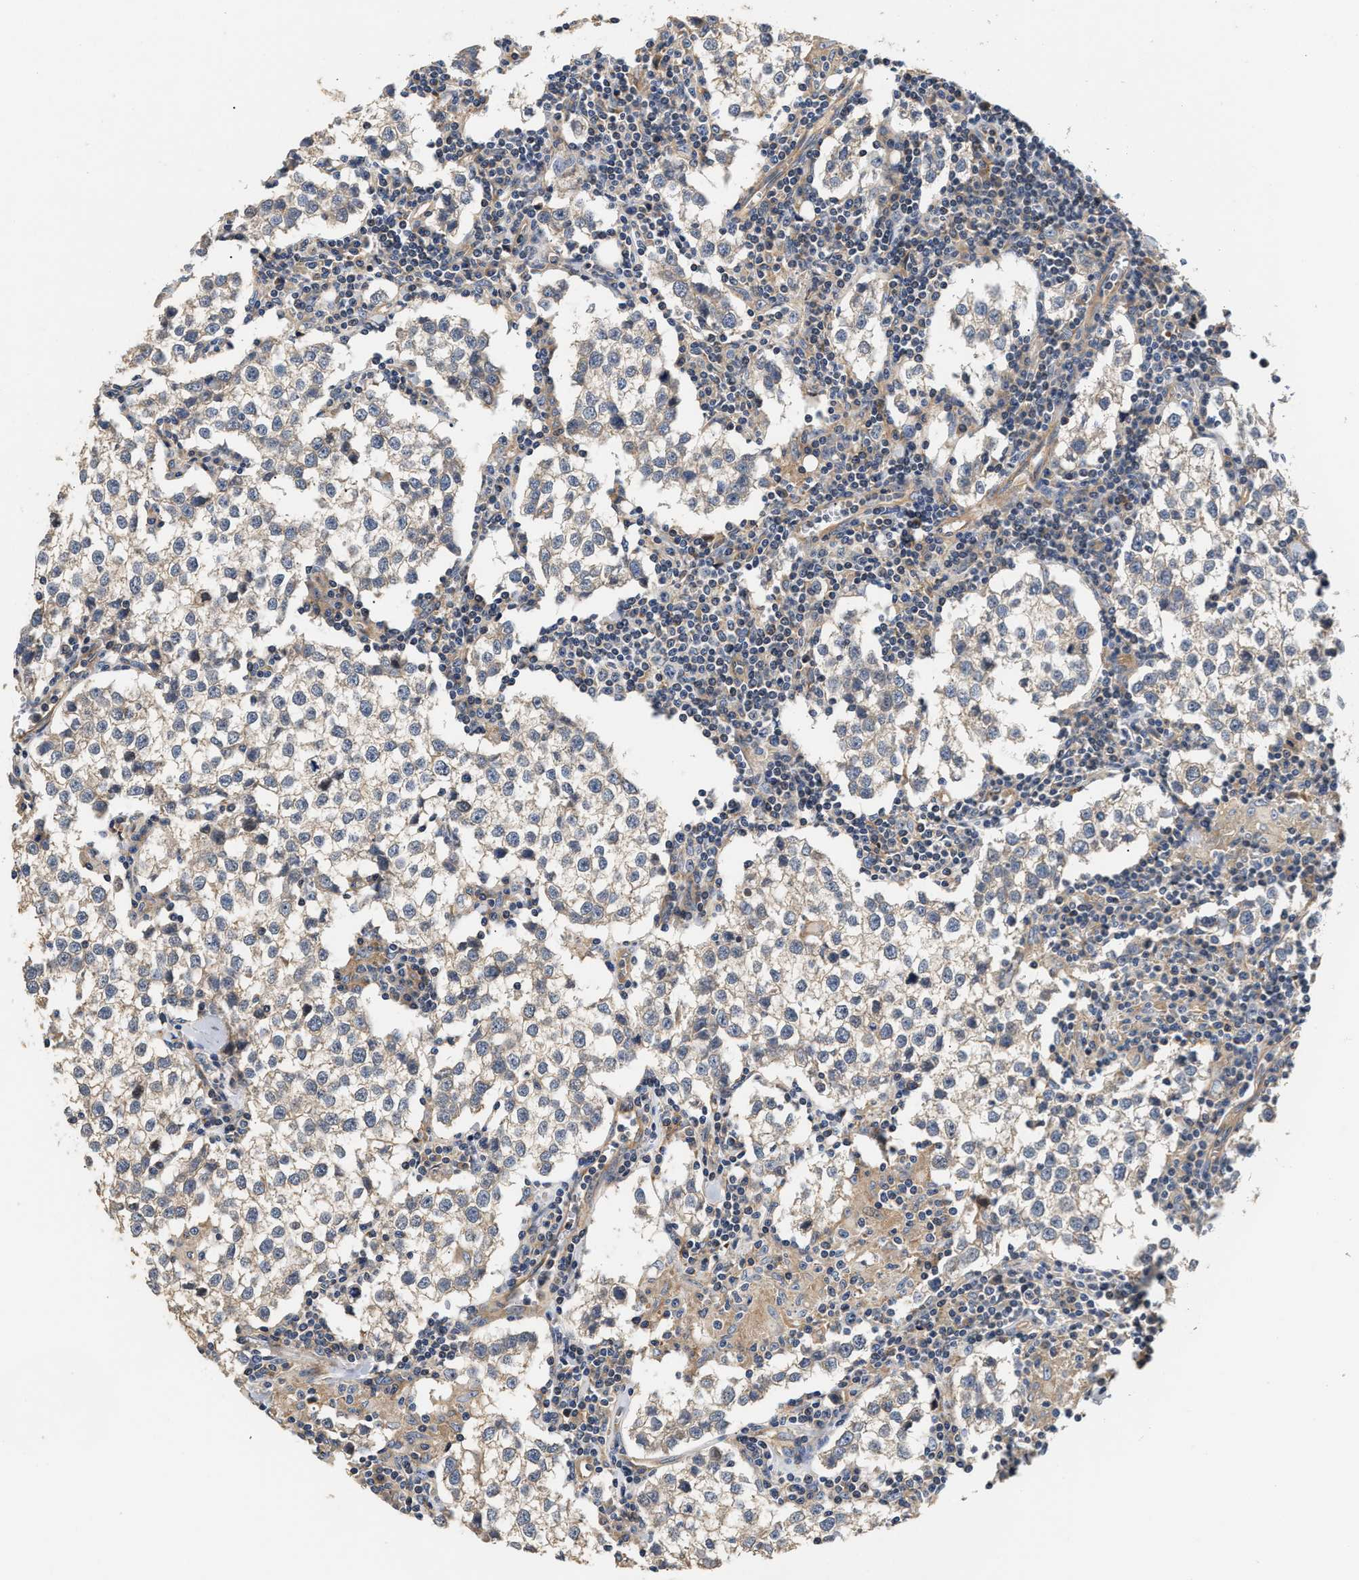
{"staining": {"intensity": "negative", "quantity": "none", "location": "none"}, "tissue": "testis cancer", "cell_type": "Tumor cells", "image_type": "cancer", "snomed": [{"axis": "morphology", "description": "Seminoma, NOS"}, {"axis": "morphology", "description": "Carcinoma, Embryonal, NOS"}, {"axis": "topography", "description": "Testis"}], "caption": "IHC histopathology image of seminoma (testis) stained for a protein (brown), which shows no expression in tumor cells.", "gene": "TEX2", "patient": {"sex": "male", "age": 36}}